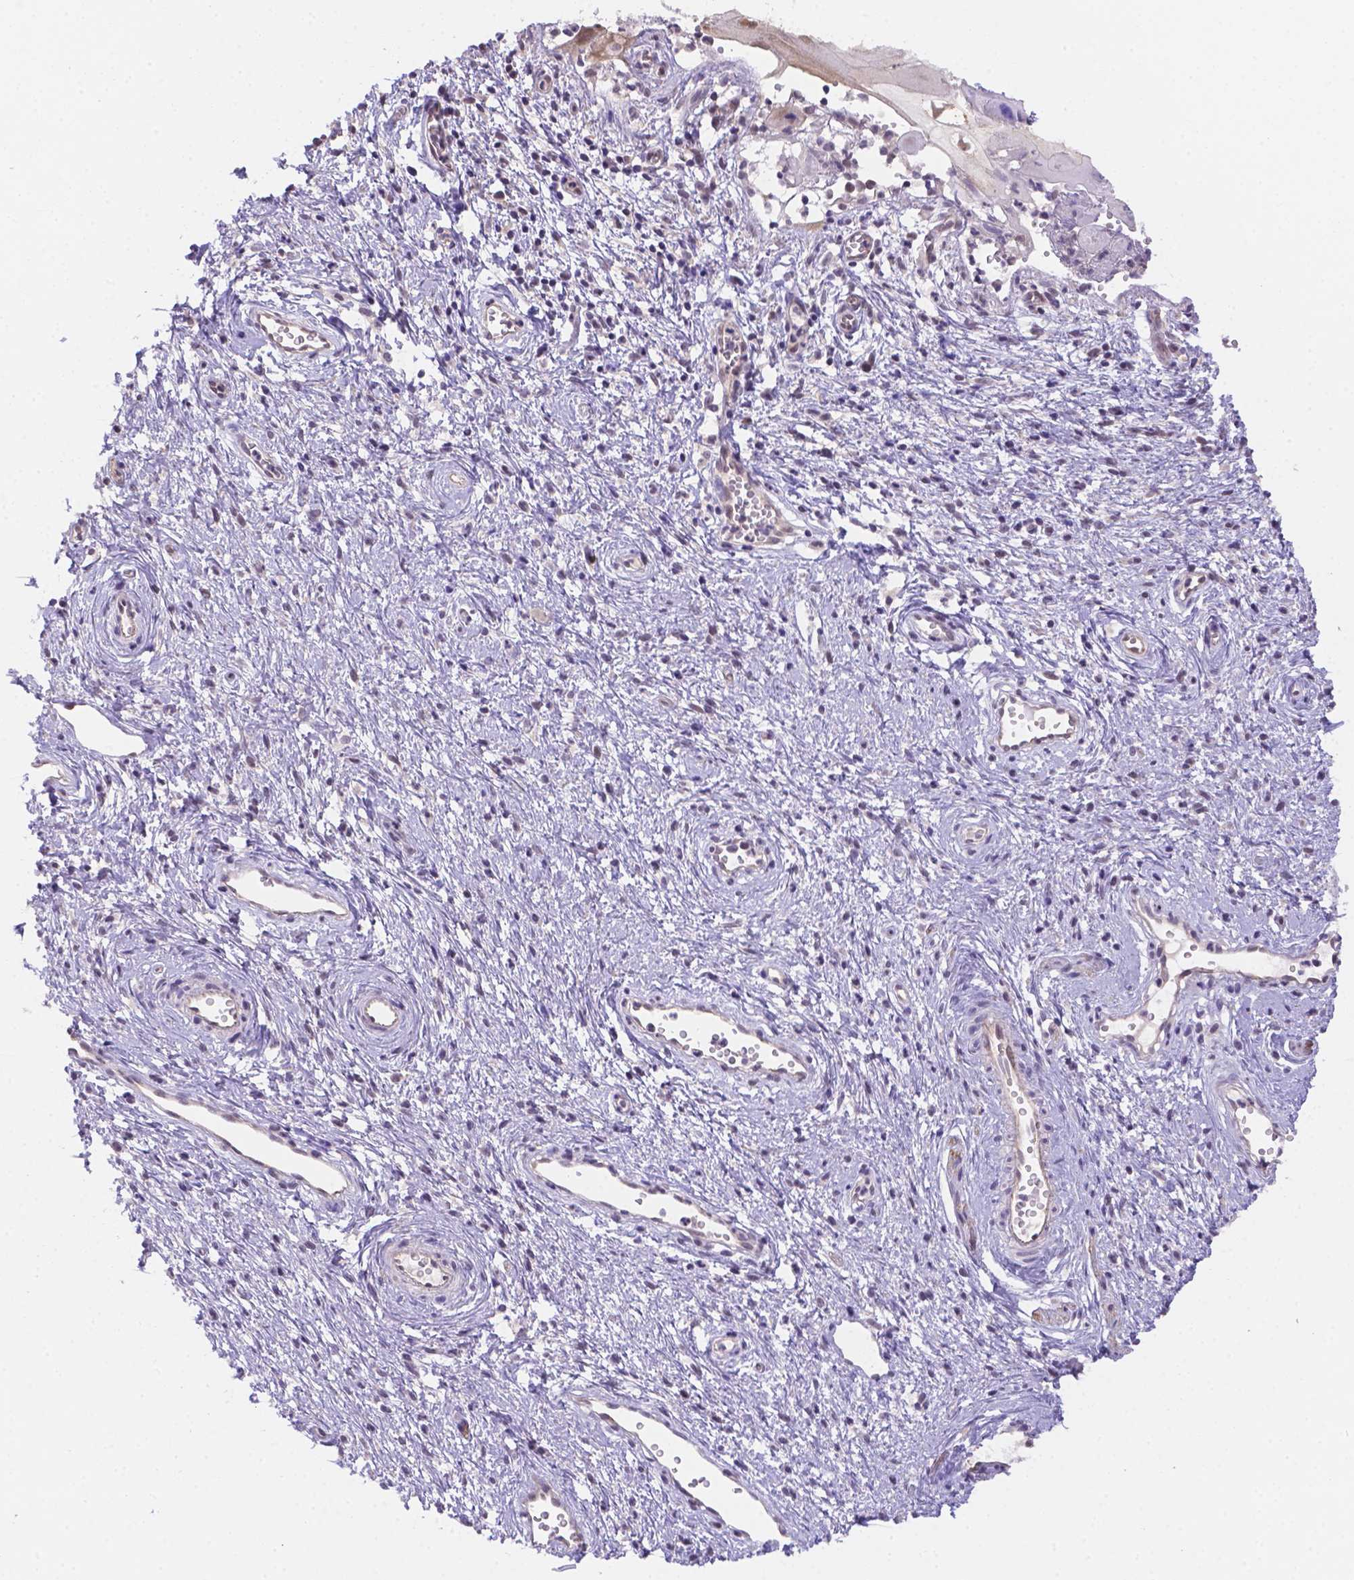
{"staining": {"intensity": "negative", "quantity": "none", "location": "none"}, "tissue": "cervical cancer", "cell_type": "Tumor cells", "image_type": "cancer", "snomed": [{"axis": "morphology", "description": "Squamous cell carcinoma, NOS"}, {"axis": "topography", "description": "Cervix"}], "caption": "Tumor cells show no significant protein staining in squamous cell carcinoma (cervical). (DAB immunohistochemistry (IHC), high magnification).", "gene": "NXPE2", "patient": {"sex": "female", "age": 30}}